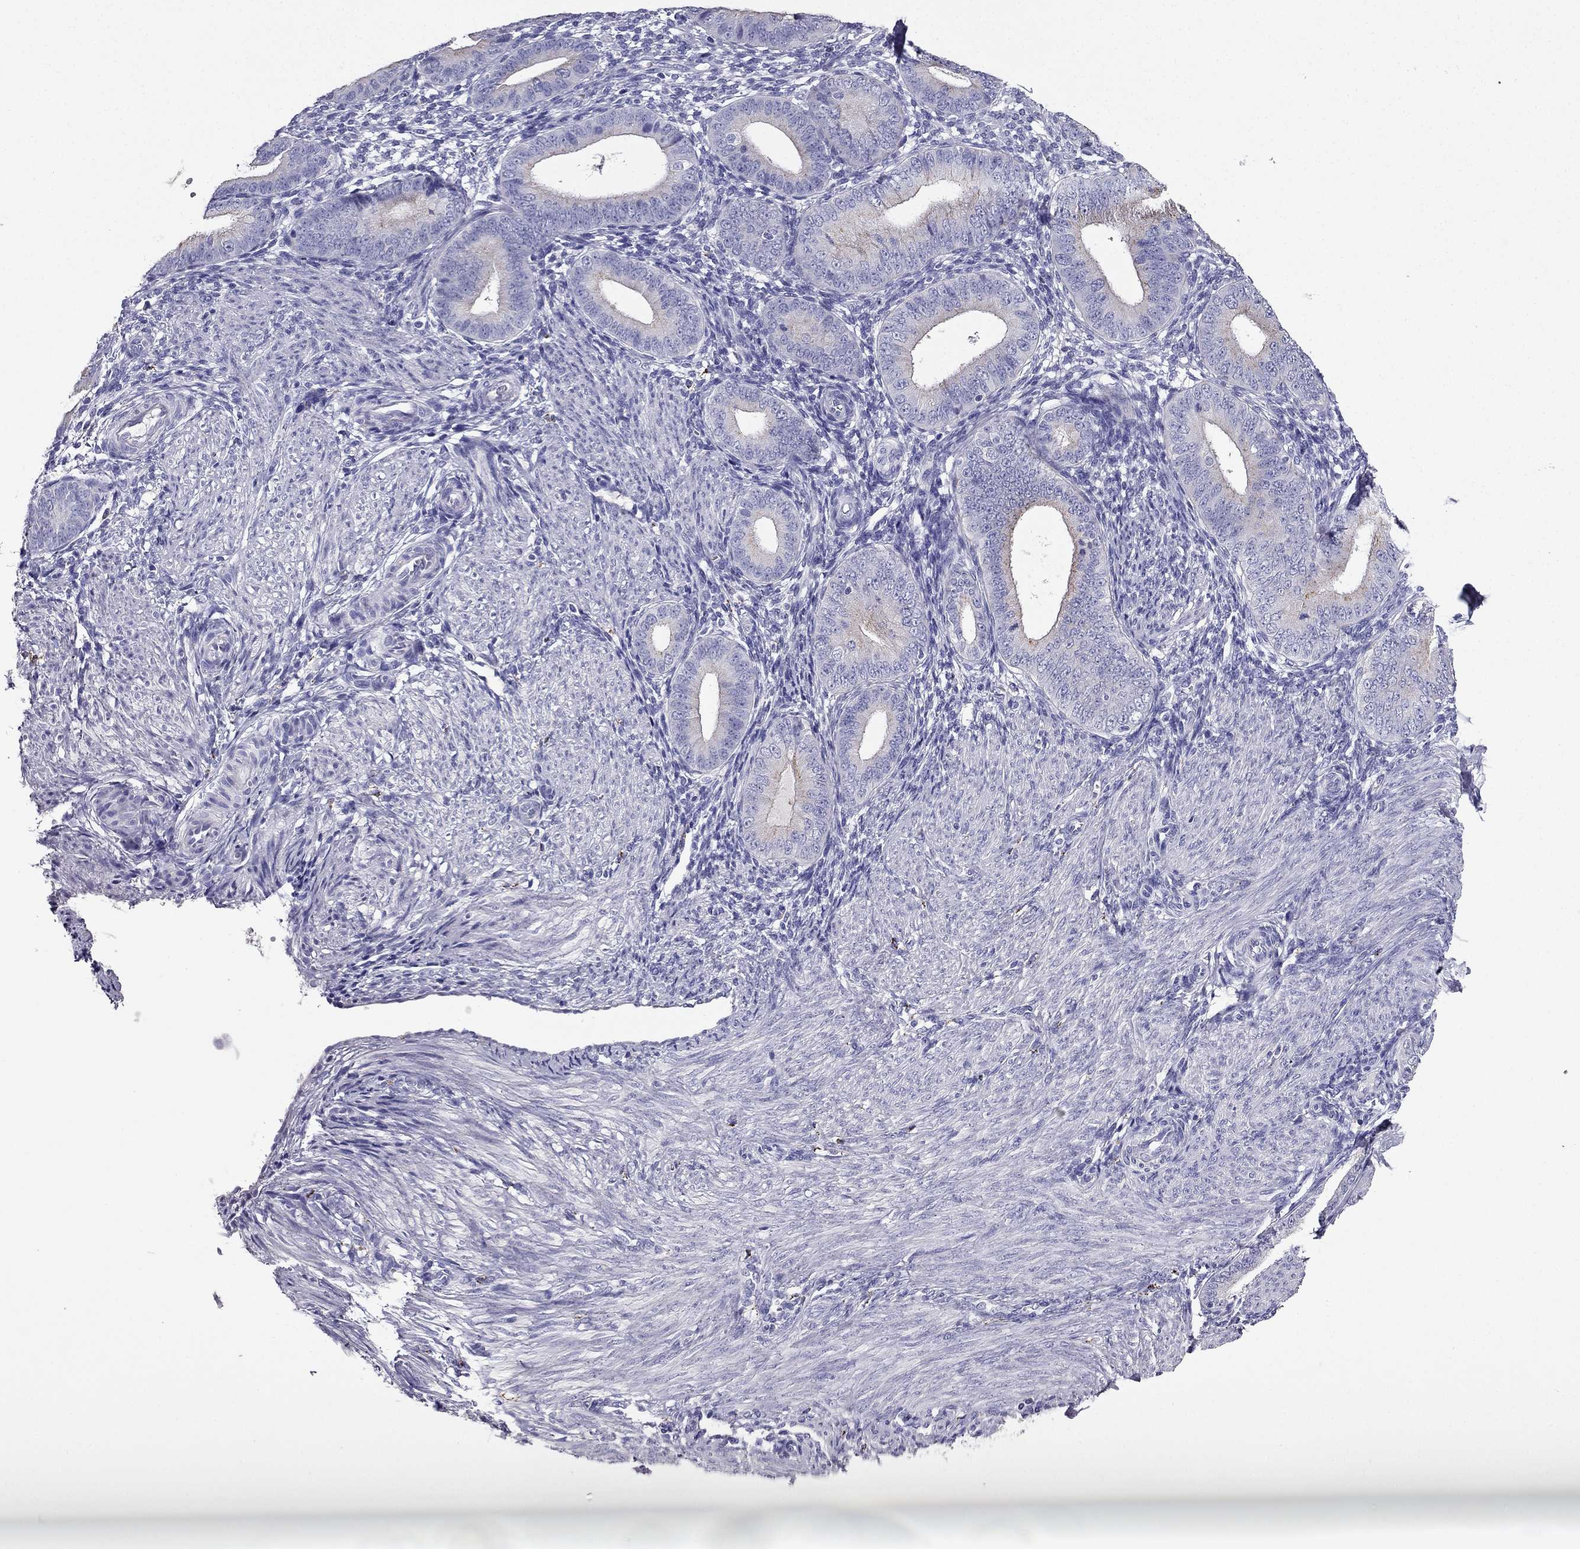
{"staining": {"intensity": "negative", "quantity": "none", "location": "none"}, "tissue": "endometrium", "cell_type": "Cells in endometrial stroma", "image_type": "normal", "snomed": [{"axis": "morphology", "description": "Normal tissue, NOS"}, {"axis": "topography", "description": "Endometrium"}], "caption": "Immunohistochemistry image of benign human endometrium stained for a protein (brown), which reveals no expression in cells in endometrial stroma.", "gene": "PTH", "patient": {"sex": "female", "age": 39}}